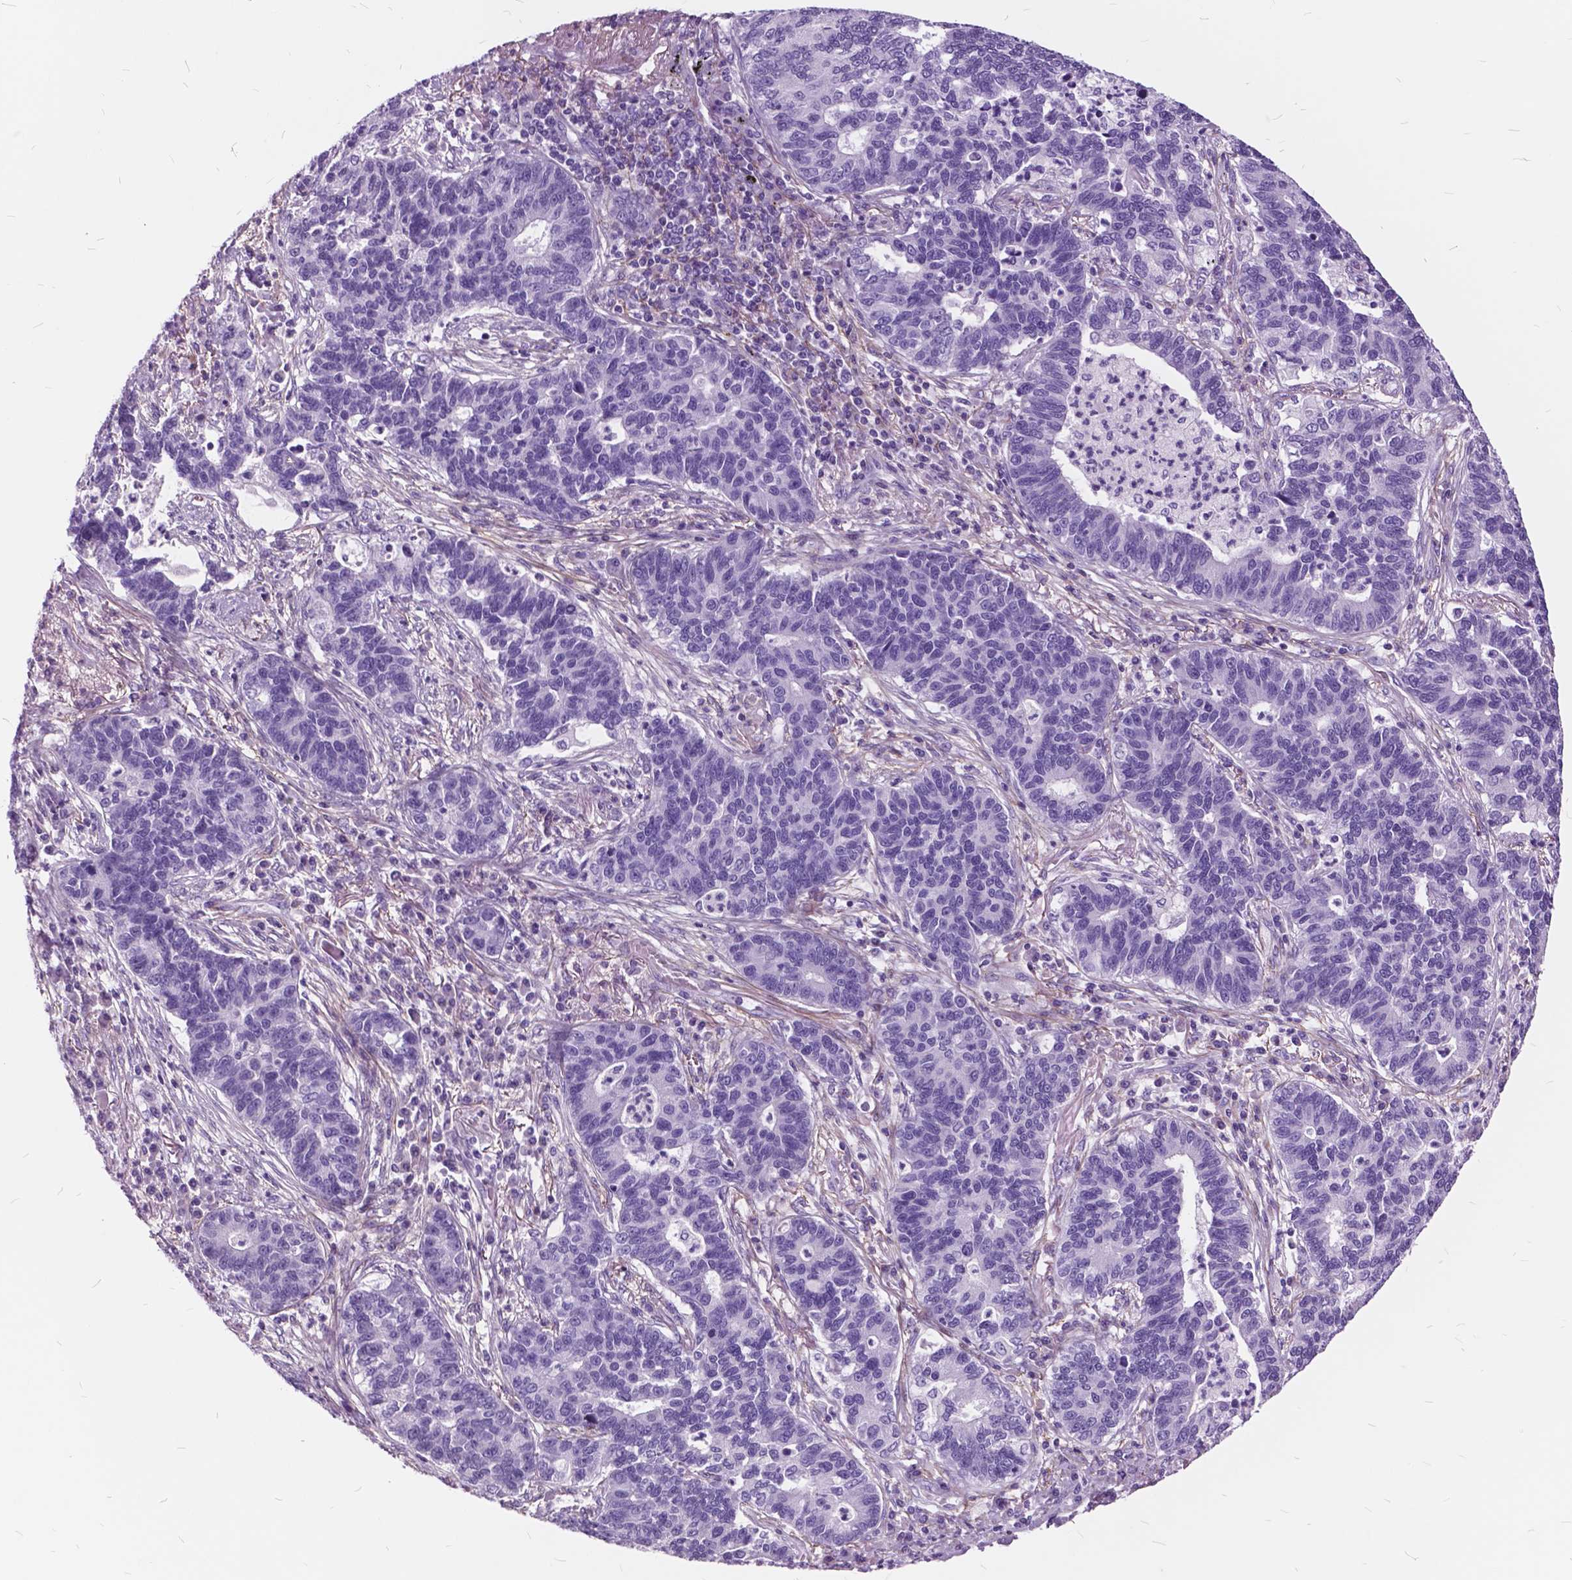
{"staining": {"intensity": "negative", "quantity": "none", "location": "none"}, "tissue": "lung cancer", "cell_type": "Tumor cells", "image_type": "cancer", "snomed": [{"axis": "morphology", "description": "Adenocarcinoma, NOS"}, {"axis": "topography", "description": "Lung"}], "caption": "High power microscopy micrograph of an immunohistochemistry histopathology image of adenocarcinoma (lung), revealing no significant positivity in tumor cells. Nuclei are stained in blue.", "gene": "GDF9", "patient": {"sex": "female", "age": 57}}